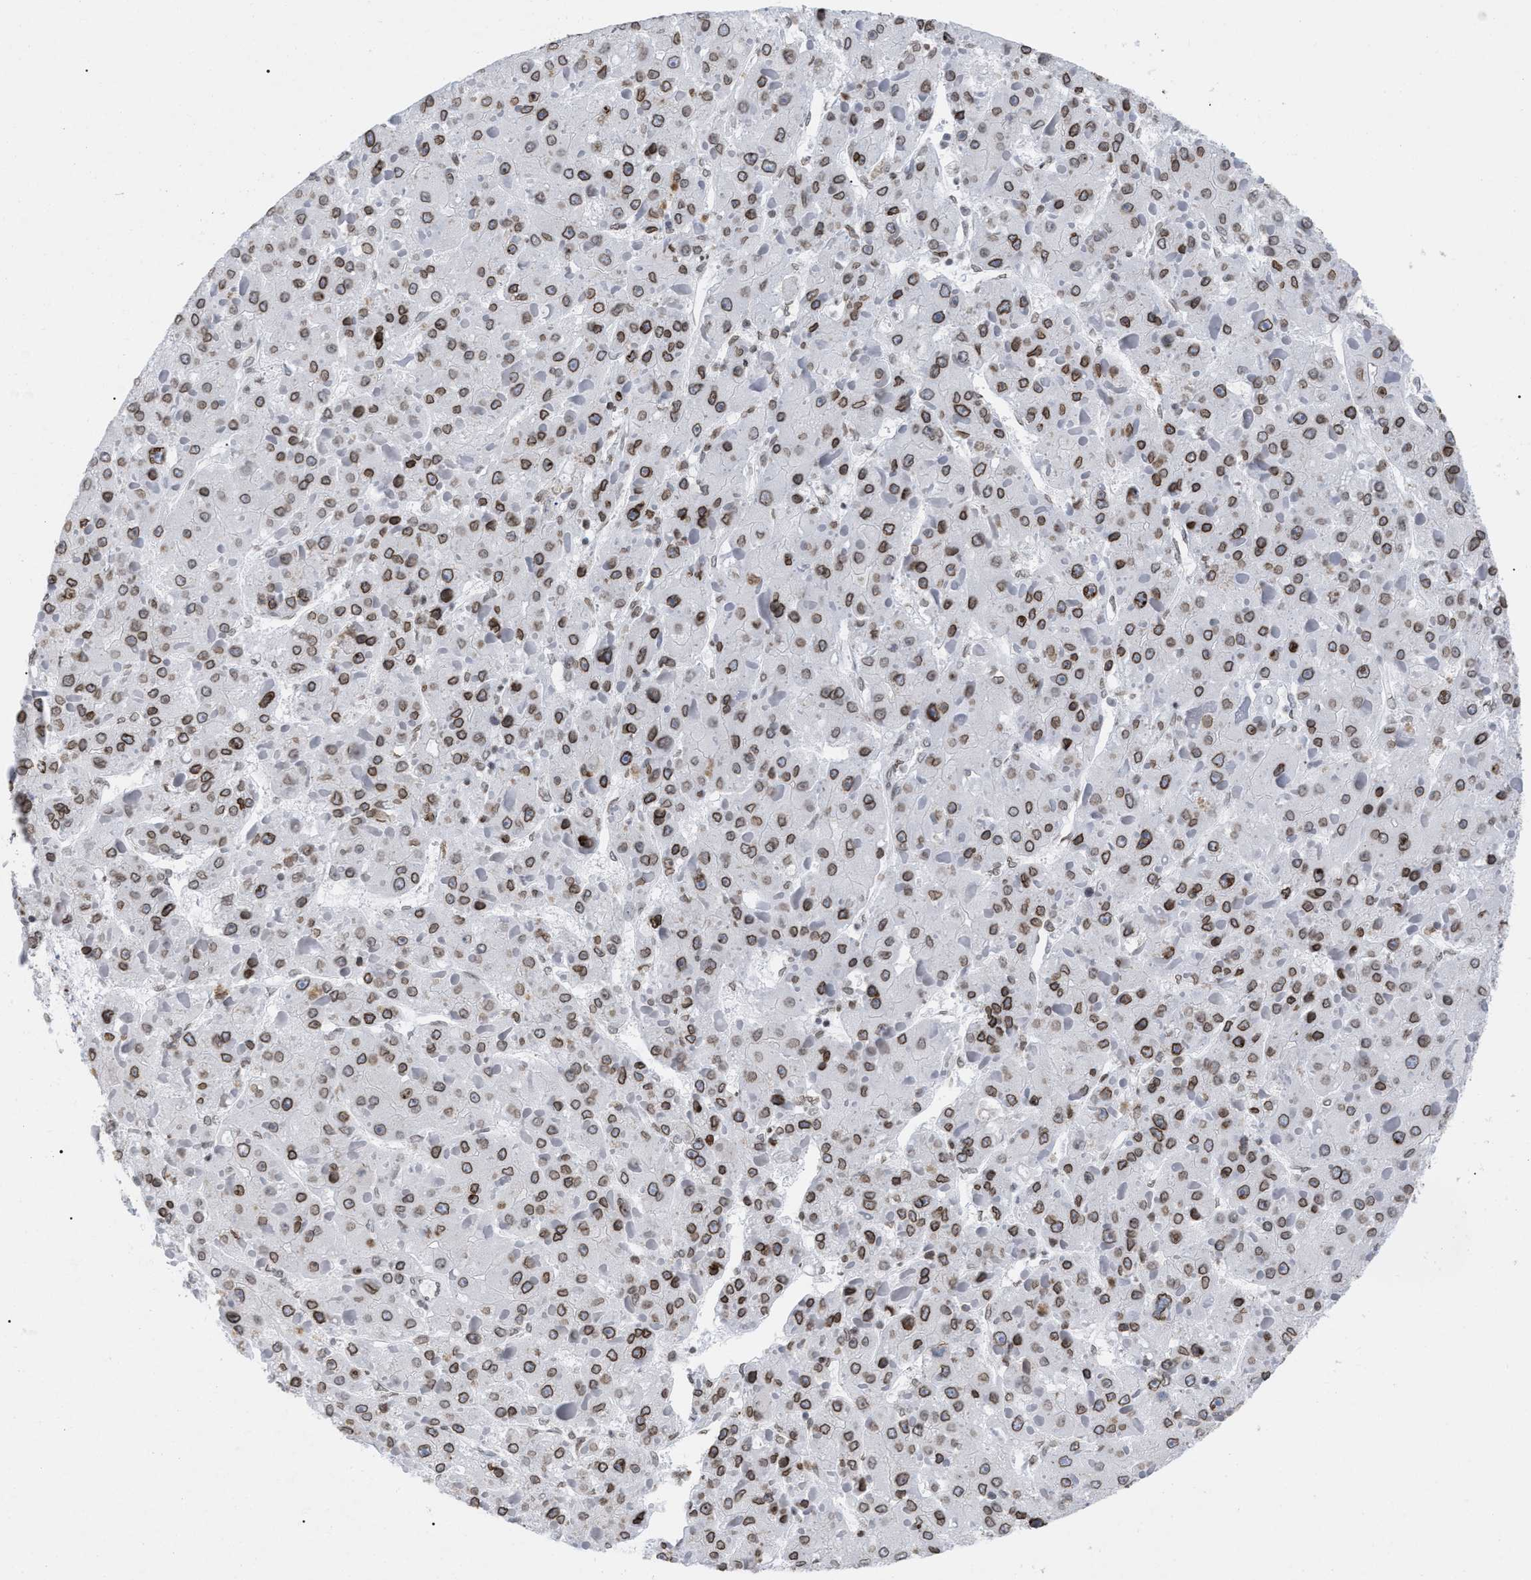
{"staining": {"intensity": "moderate", "quantity": ">75%", "location": "cytoplasmic/membranous,nuclear"}, "tissue": "liver cancer", "cell_type": "Tumor cells", "image_type": "cancer", "snomed": [{"axis": "morphology", "description": "Carcinoma, Hepatocellular, NOS"}, {"axis": "topography", "description": "Liver"}], "caption": "This is a photomicrograph of IHC staining of liver hepatocellular carcinoma, which shows moderate positivity in the cytoplasmic/membranous and nuclear of tumor cells.", "gene": "TPR", "patient": {"sex": "female", "age": 73}}